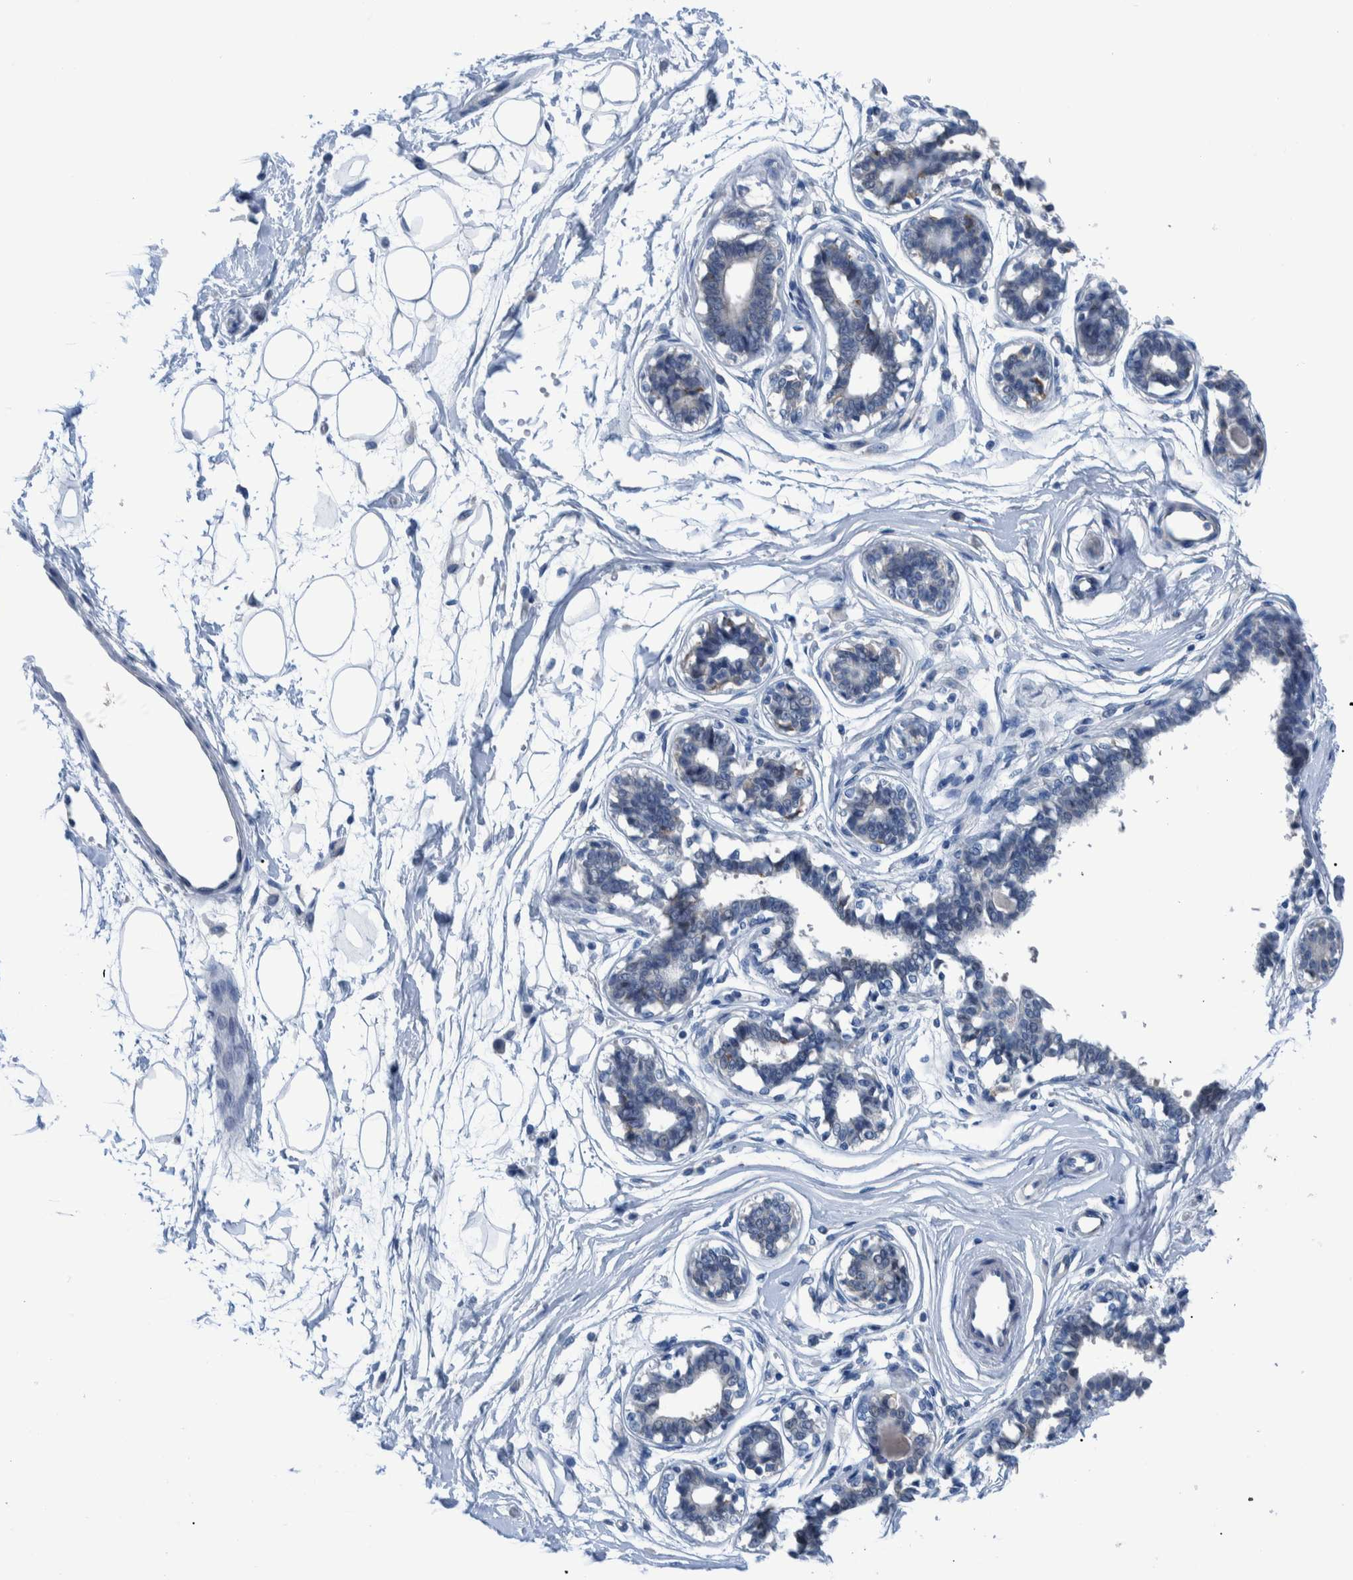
{"staining": {"intensity": "negative", "quantity": "none", "location": "none"}, "tissue": "breast", "cell_type": "Adipocytes", "image_type": "normal", "snomed": [{"axis": "morphology", "description": "Normal tissue, NOS"}, {"axis": "topography", "description": "Breast"}], "caption": "A high-resolution histopathology image shows IHC staining of normal breast, which demonstrates no significant positivity in adipocytes.", "gene": "IDO1", "patient": {"sex": "female", "age": 45}}